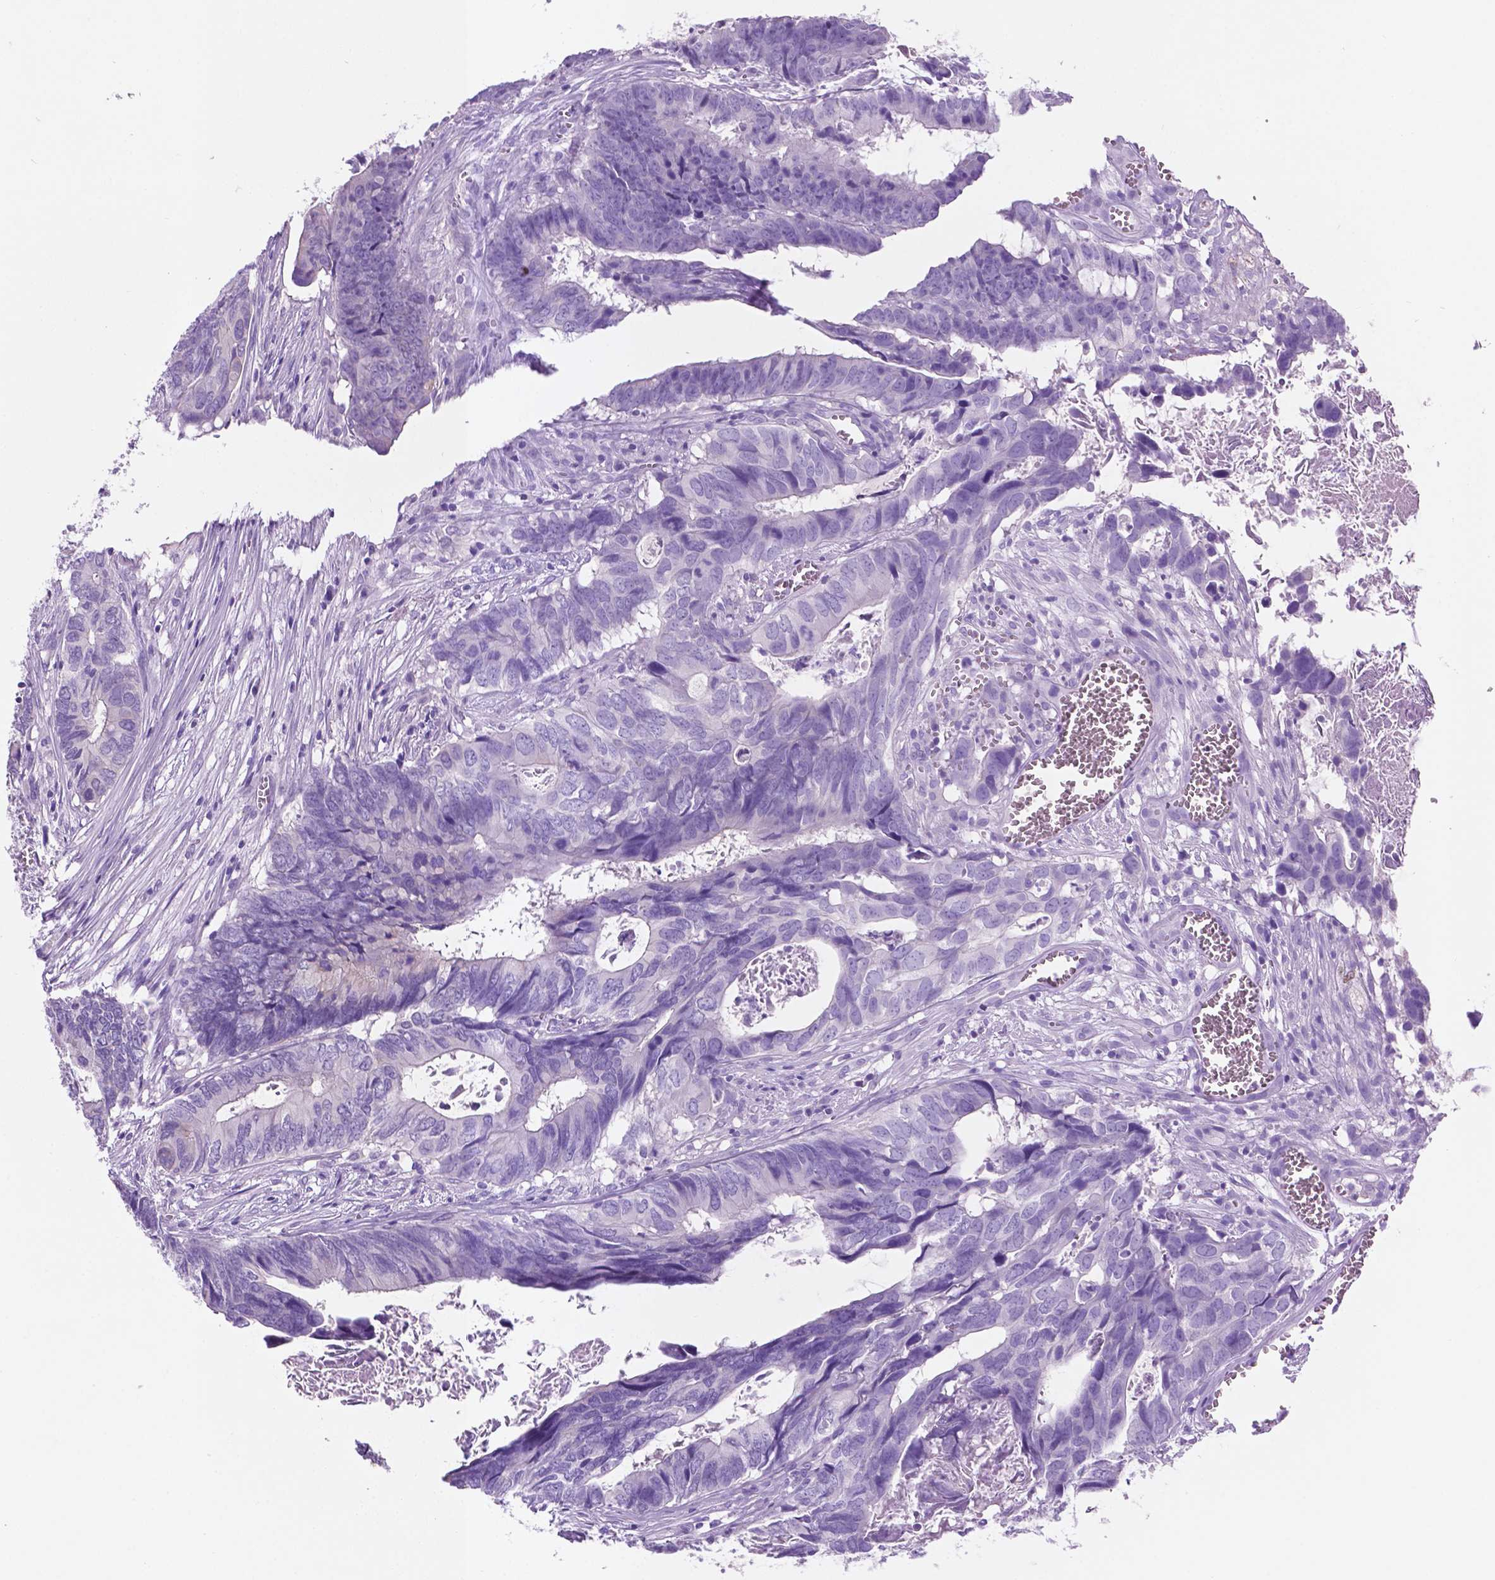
{"staining": {"intensity": "negative", "quantity": "none", "location": "none"}, "tissue": "colorectal cancer", "cell_type": "Tumor cells", "image_type": "cancer", "snomed": [{"axis": "morphology", "description": "Adenocarcinoma, NOS"}, {"axis": "topography", "description": "Colon"}], "caption": "Tumor cells show no significant positivity in colorectal cancer (adenocarcinoma).", "gene": "POU4F1", "patient": {"sex": "female", "age": 82}}